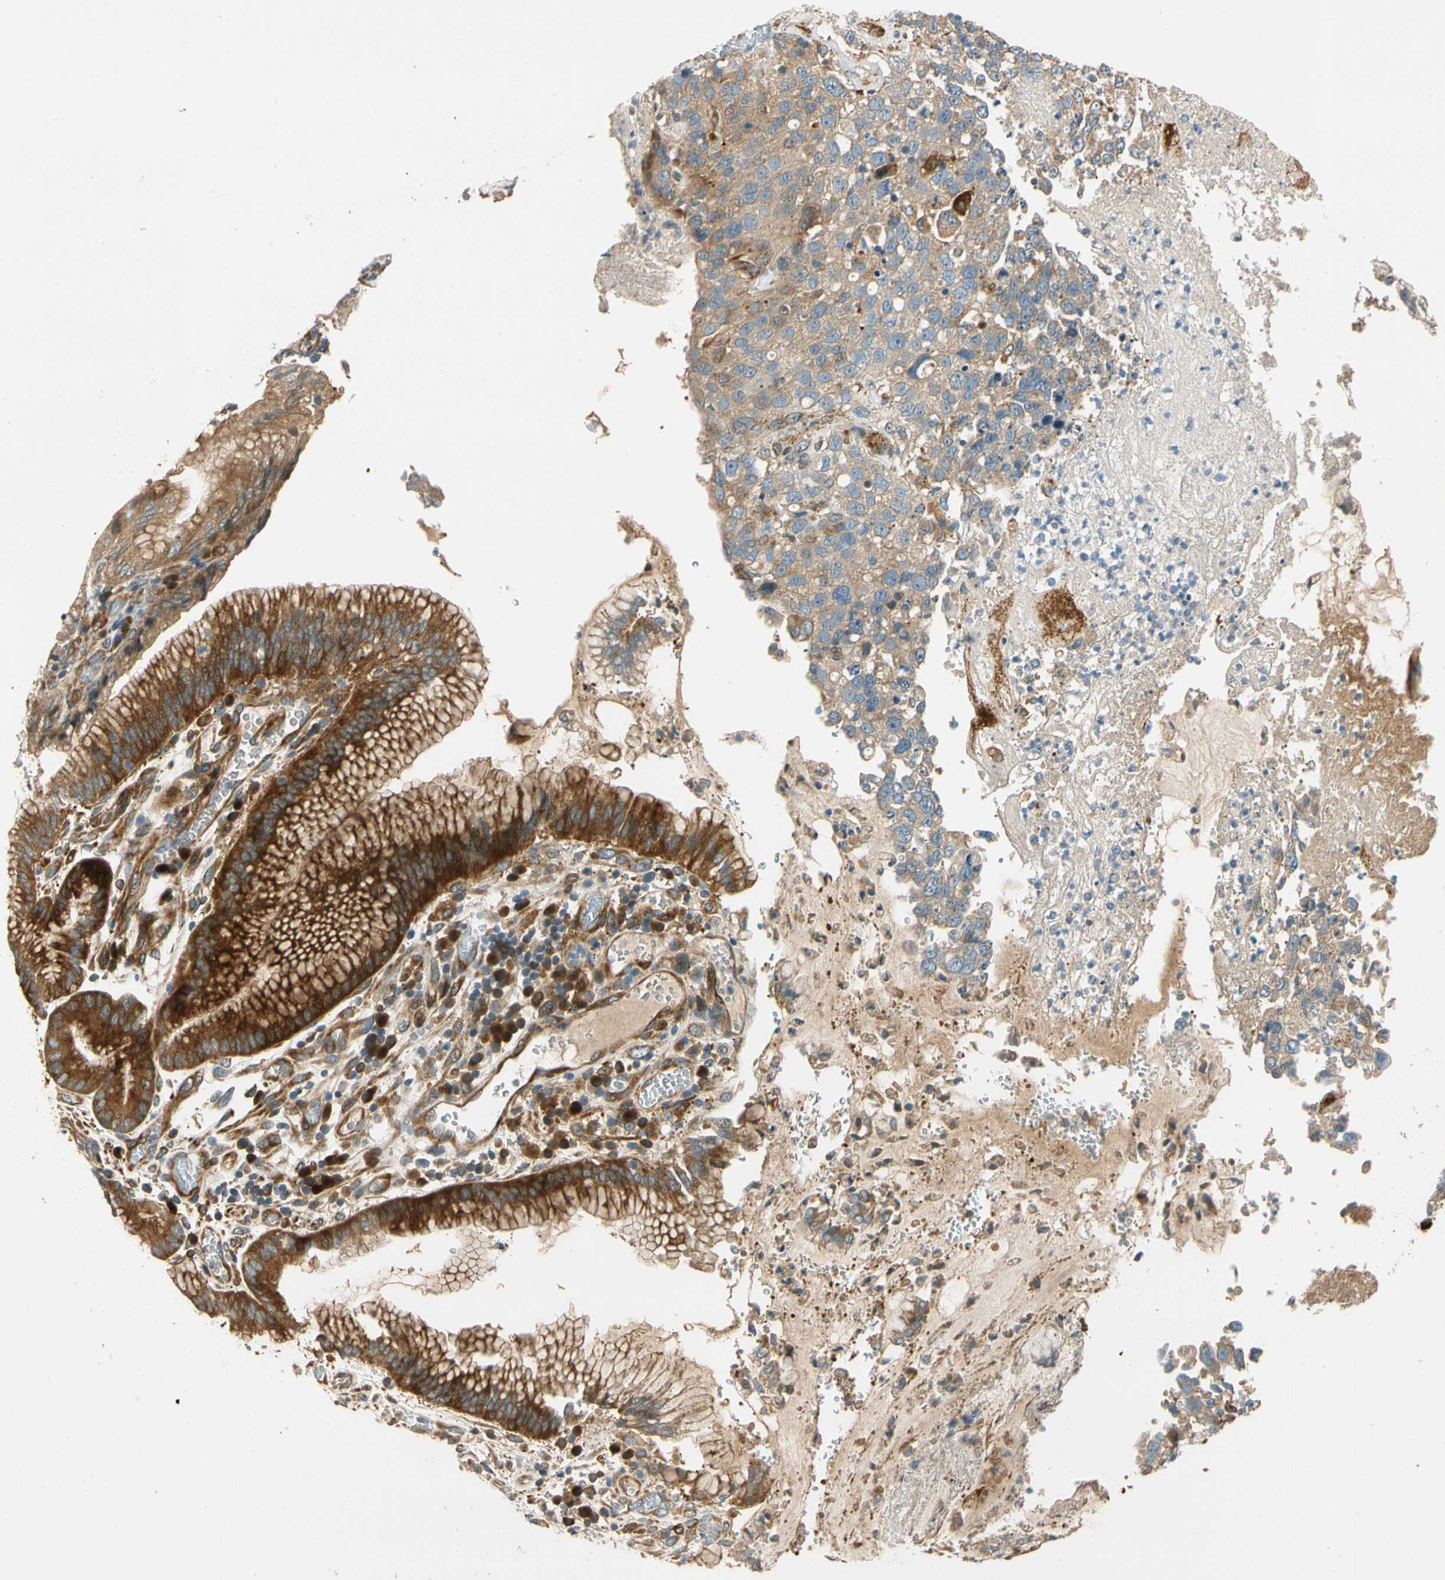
{"staining": {"intensity": "strong", "quantity": ">75%", "location": "cytoplasmic/membranous"}, "tissue": "stomach cancer", "cell_type": "Tumor cells", "image_type": "cancer", "snomed": [{"axis": "morphology", "description": "Normal tissue, NOS"}, {"axis": "morphology", "description": "Adenocarcinoma, NOS"}, {"axis": "topography", "description": "Stomach"}], "caption": "Adenocarcinoma (stomach) stained with a brown dye exhibits strong cytoplasmic/membranous positive staining in about >75% of tumor cells.", "gene": "PARP14", "patient": {"sex": "male", "age": 48}}